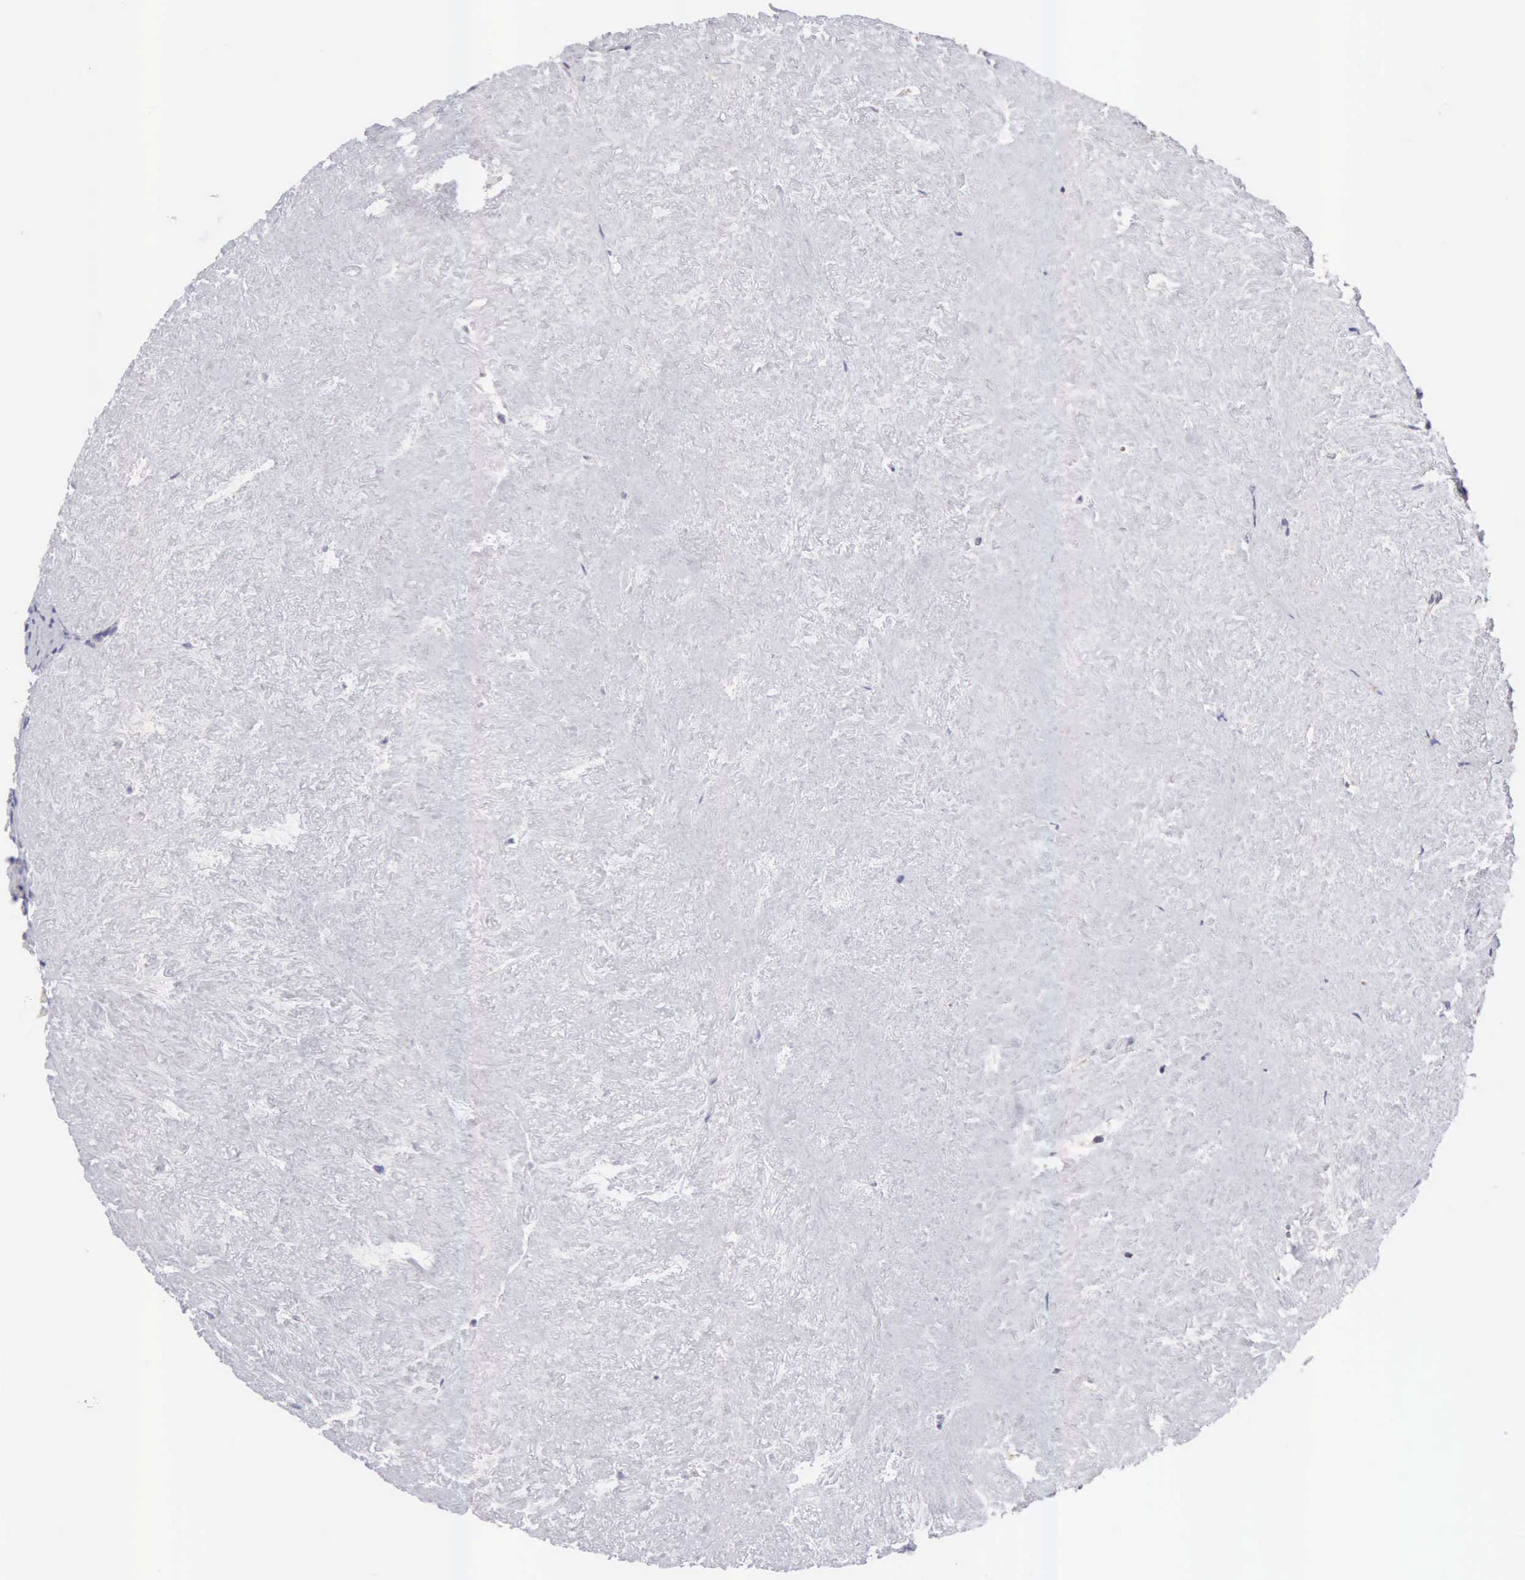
{"staining": {"intensity": "negative", "quantity": "none", "location": "none"}, "tissue": "ovary", "cell_type": "Ovarian stroma cells", "image_type": "normal", "snomed": [{"axis": "morphology", "description": "Normal tissue, NOS"}, {"axis": "topography", "description": "Ovary"}], "caption": "Immunohistochemical staining of unremarkable ovary displays no significant staining in ovarian stroma cells. The staining was performed using DAB to visualize the protein expression in brown, while the nuclei were stained in blue with hematoxylin (Magnification: 20x).", "gene": "TXLNG", "patient": {"sex": "female", "age": 53}}